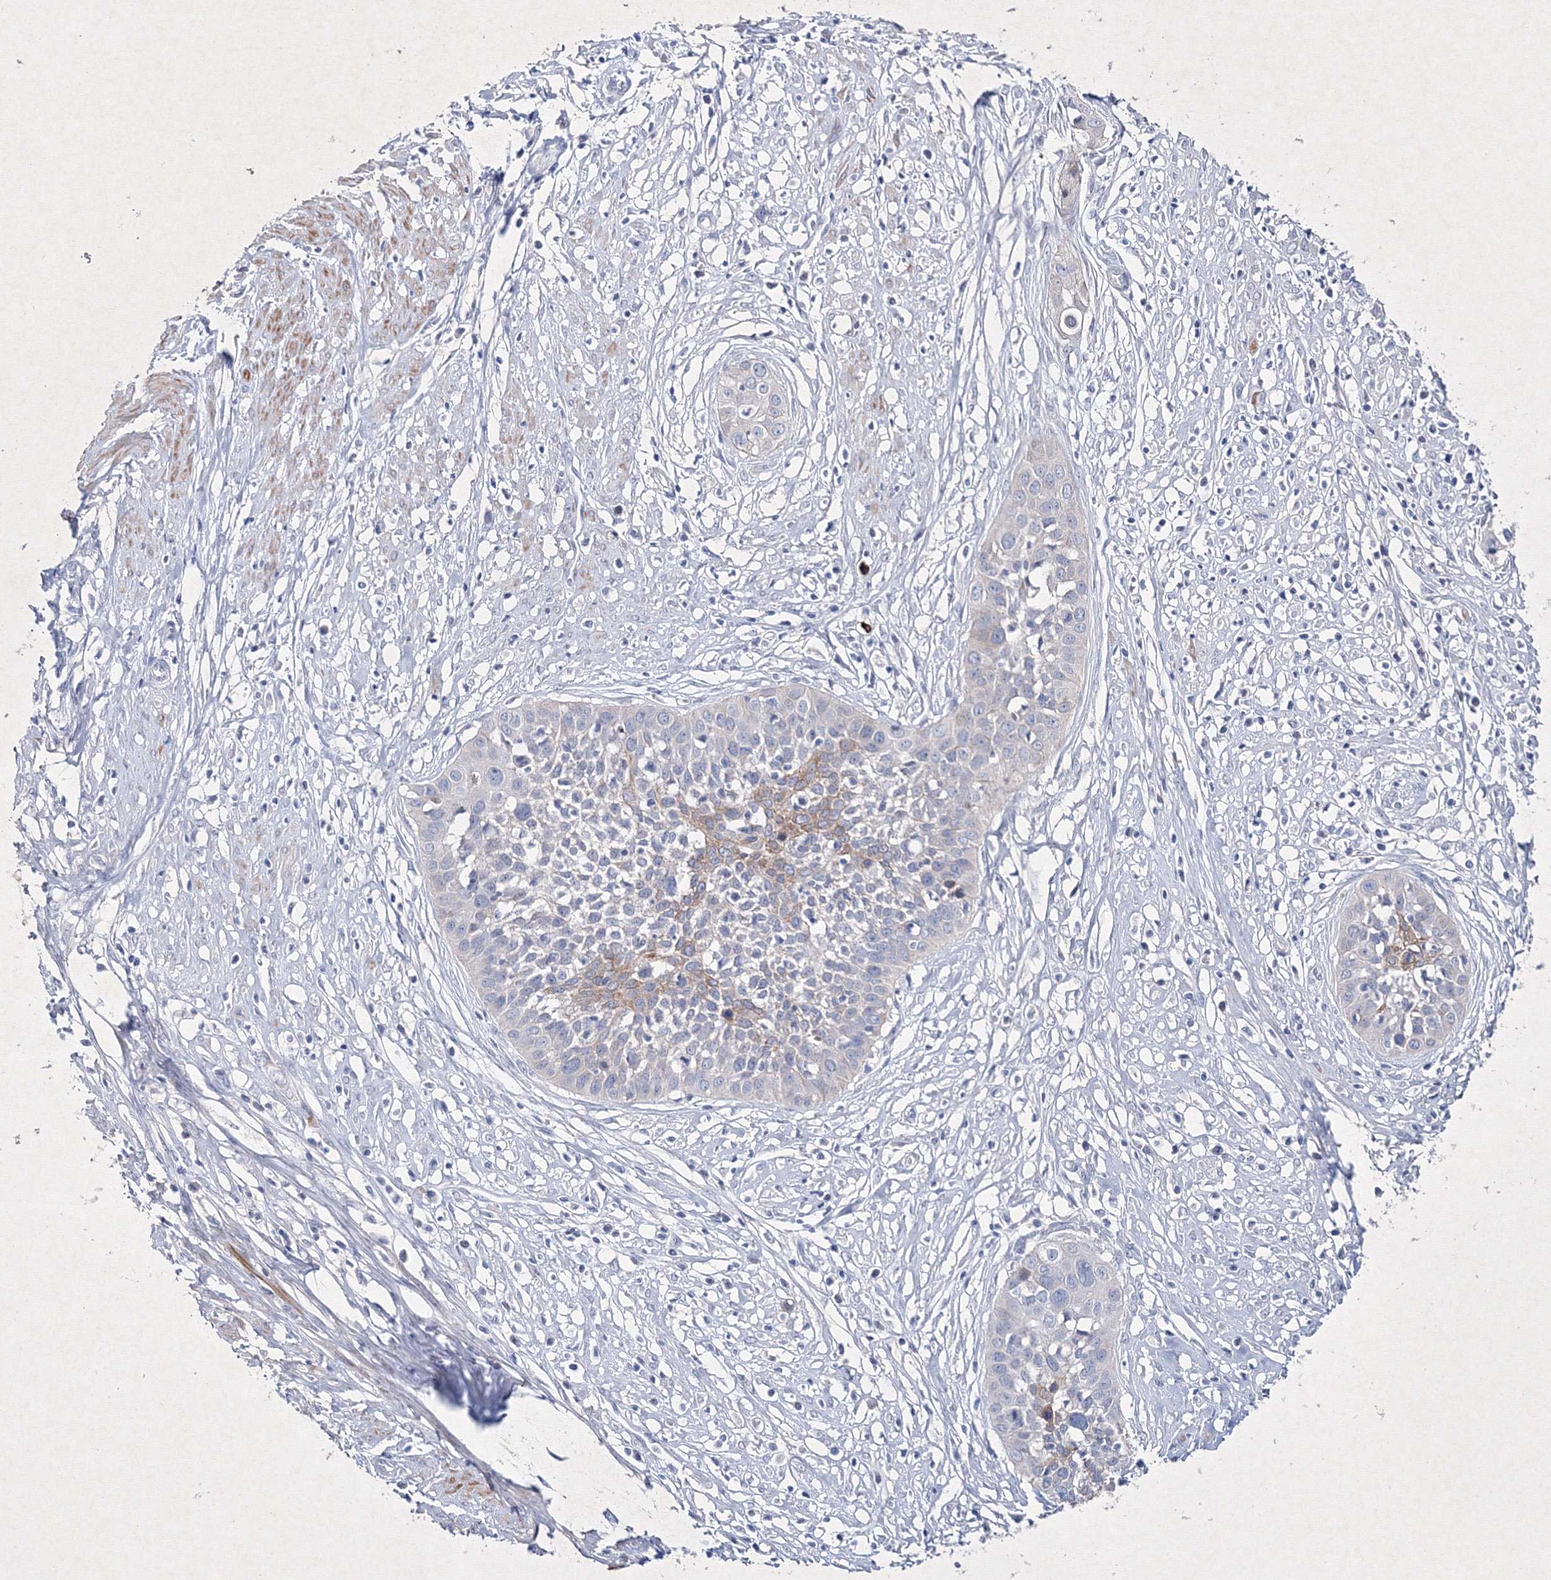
{"staining": {"intensity": "moderate", "quantity": "<25%", "location": "cytoplasmic/membranous"}, "tissue": "cervical cancer", "cell_type": "Tumor cells", "image_type": "cancer", "snomed": [{"axis": "morphology", "description": "Squamous cell carcinoma, NOS"}, {"axis": "topography", "description": "Cervix"}], "caption": "DAB immunohistochemical staining of cervical squamous cell carcinoma shows moderate cytoplasmic/membranous protein expression in about <25% of tumor cells.", "gene": "SMIM29", "patient": {"sex": "female", "age": 34}}